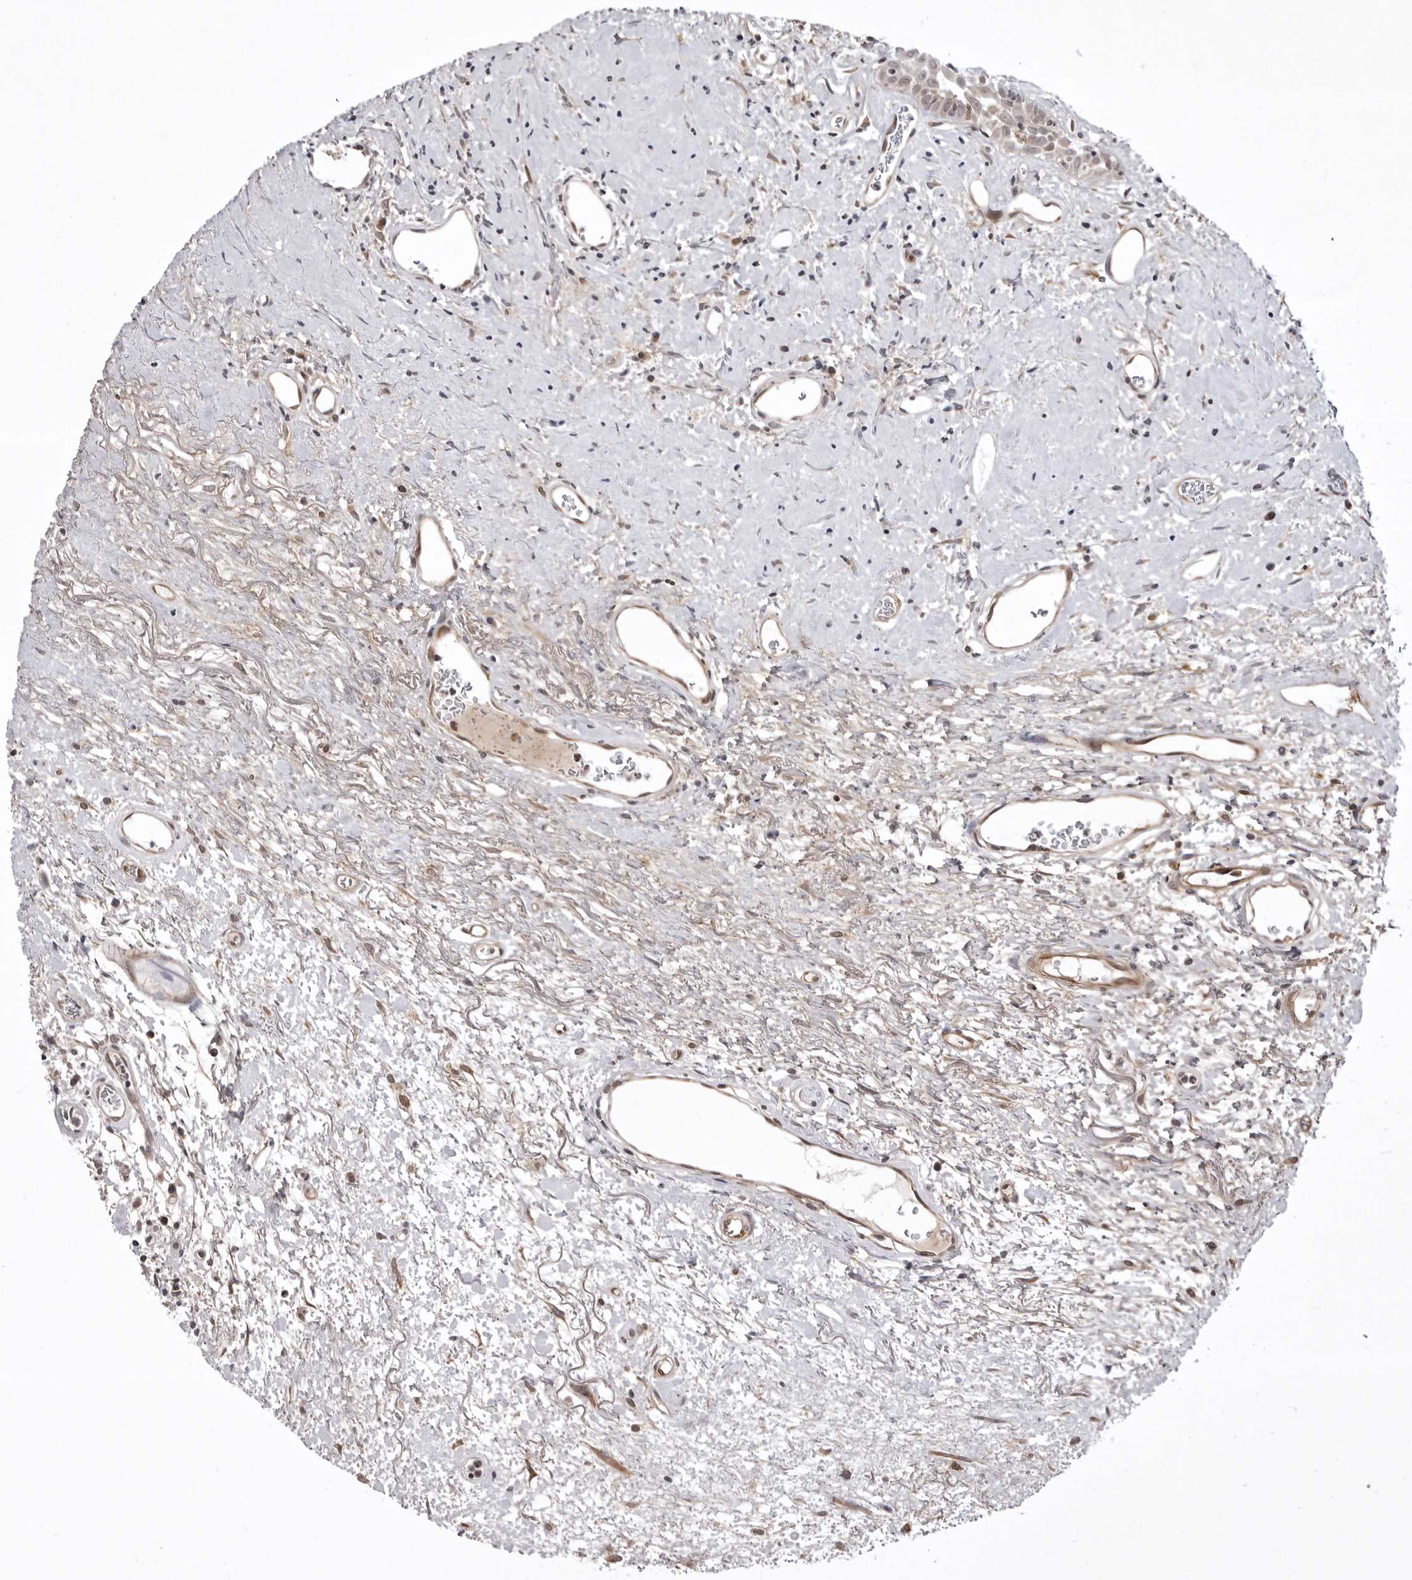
{"staining": {"intensity": "moderate", "quantity": "25%-75%", "location": "cytoplasmic/membranous,nuclear"}, "tissue": "oral mucosa", "cell_type": "Squamous epithelial cells", "image_type": "normal", "snomed": [{"axis": "morphology", "description": "Normal tissue, NOS"}, {"axis": "topography", "description": "Oral tissue"}], "caption": "Immunohistochemistry micrograph of normal oral mucosa: oral mucosa stained using immunohistochemistry (IHC) demonstrates medium levels of moderate protein expression localized specifically in the cytoplasmic/membranous,nuclear of squamous epithelial cells, appearing as a cytoplasmic/membranous,nuclear brown color.", "gene": "USP43", "patient": {"sex": "female", "age": 76}}